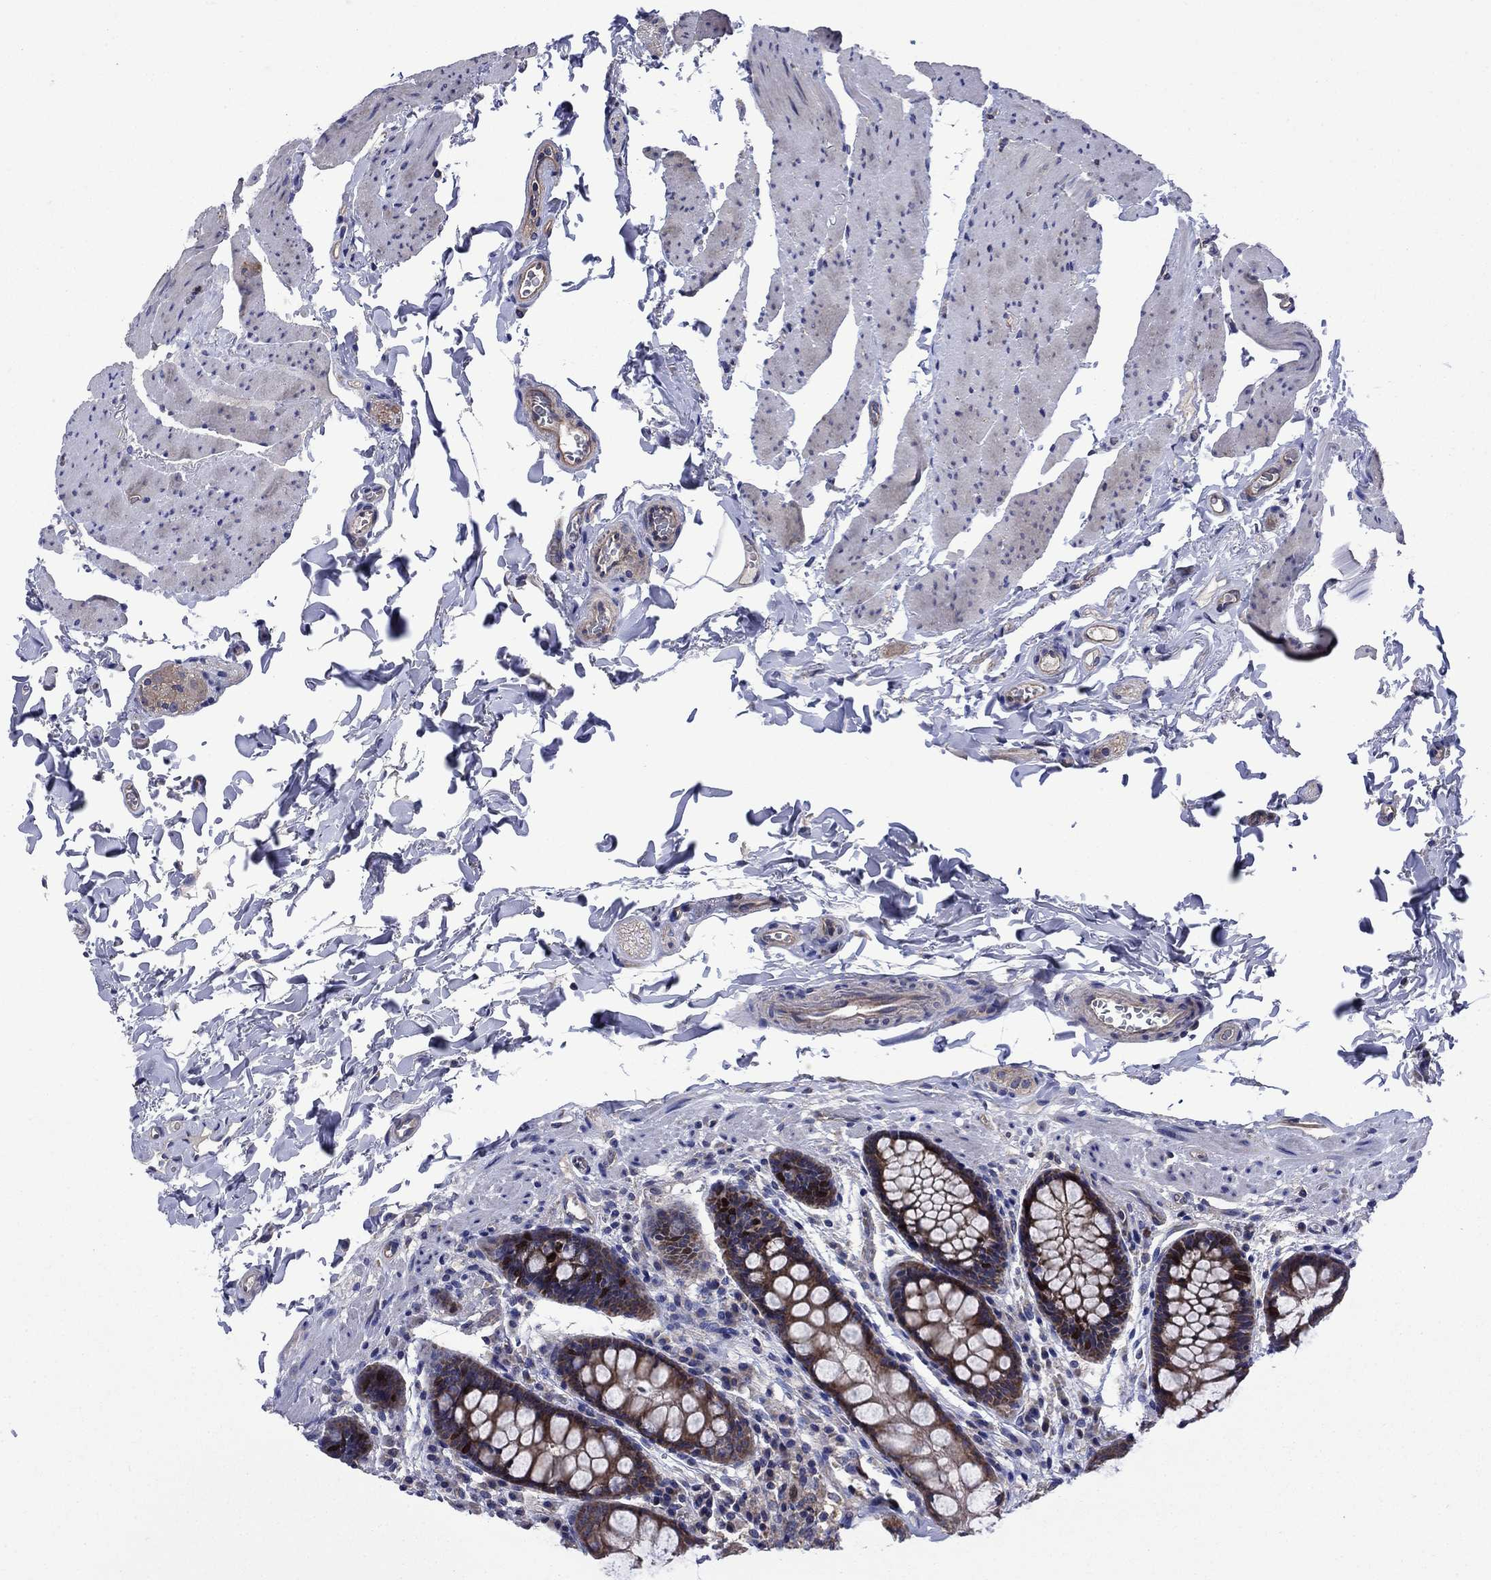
{"staining": {"intensity": "negative", "quantity": "none", "location": "none"}, "tissue": "colon", "cell_type": "Endothelial cells", "image_type": "normal", "snomed": [{"axis": "morphology", "description": "Normal tissue, NOS"}, {"axis": "topography", "description": "Colon"}], "caption": "Unremarkable colon was stained to show a protein in brown. There is no significant expression in endothelial cells. (DAB (3,3'-diaminobenzidine) IHC with hematoxylin counter stain).", "gene": "KIF22", "patient": {"sex": "female", "age": 86}}